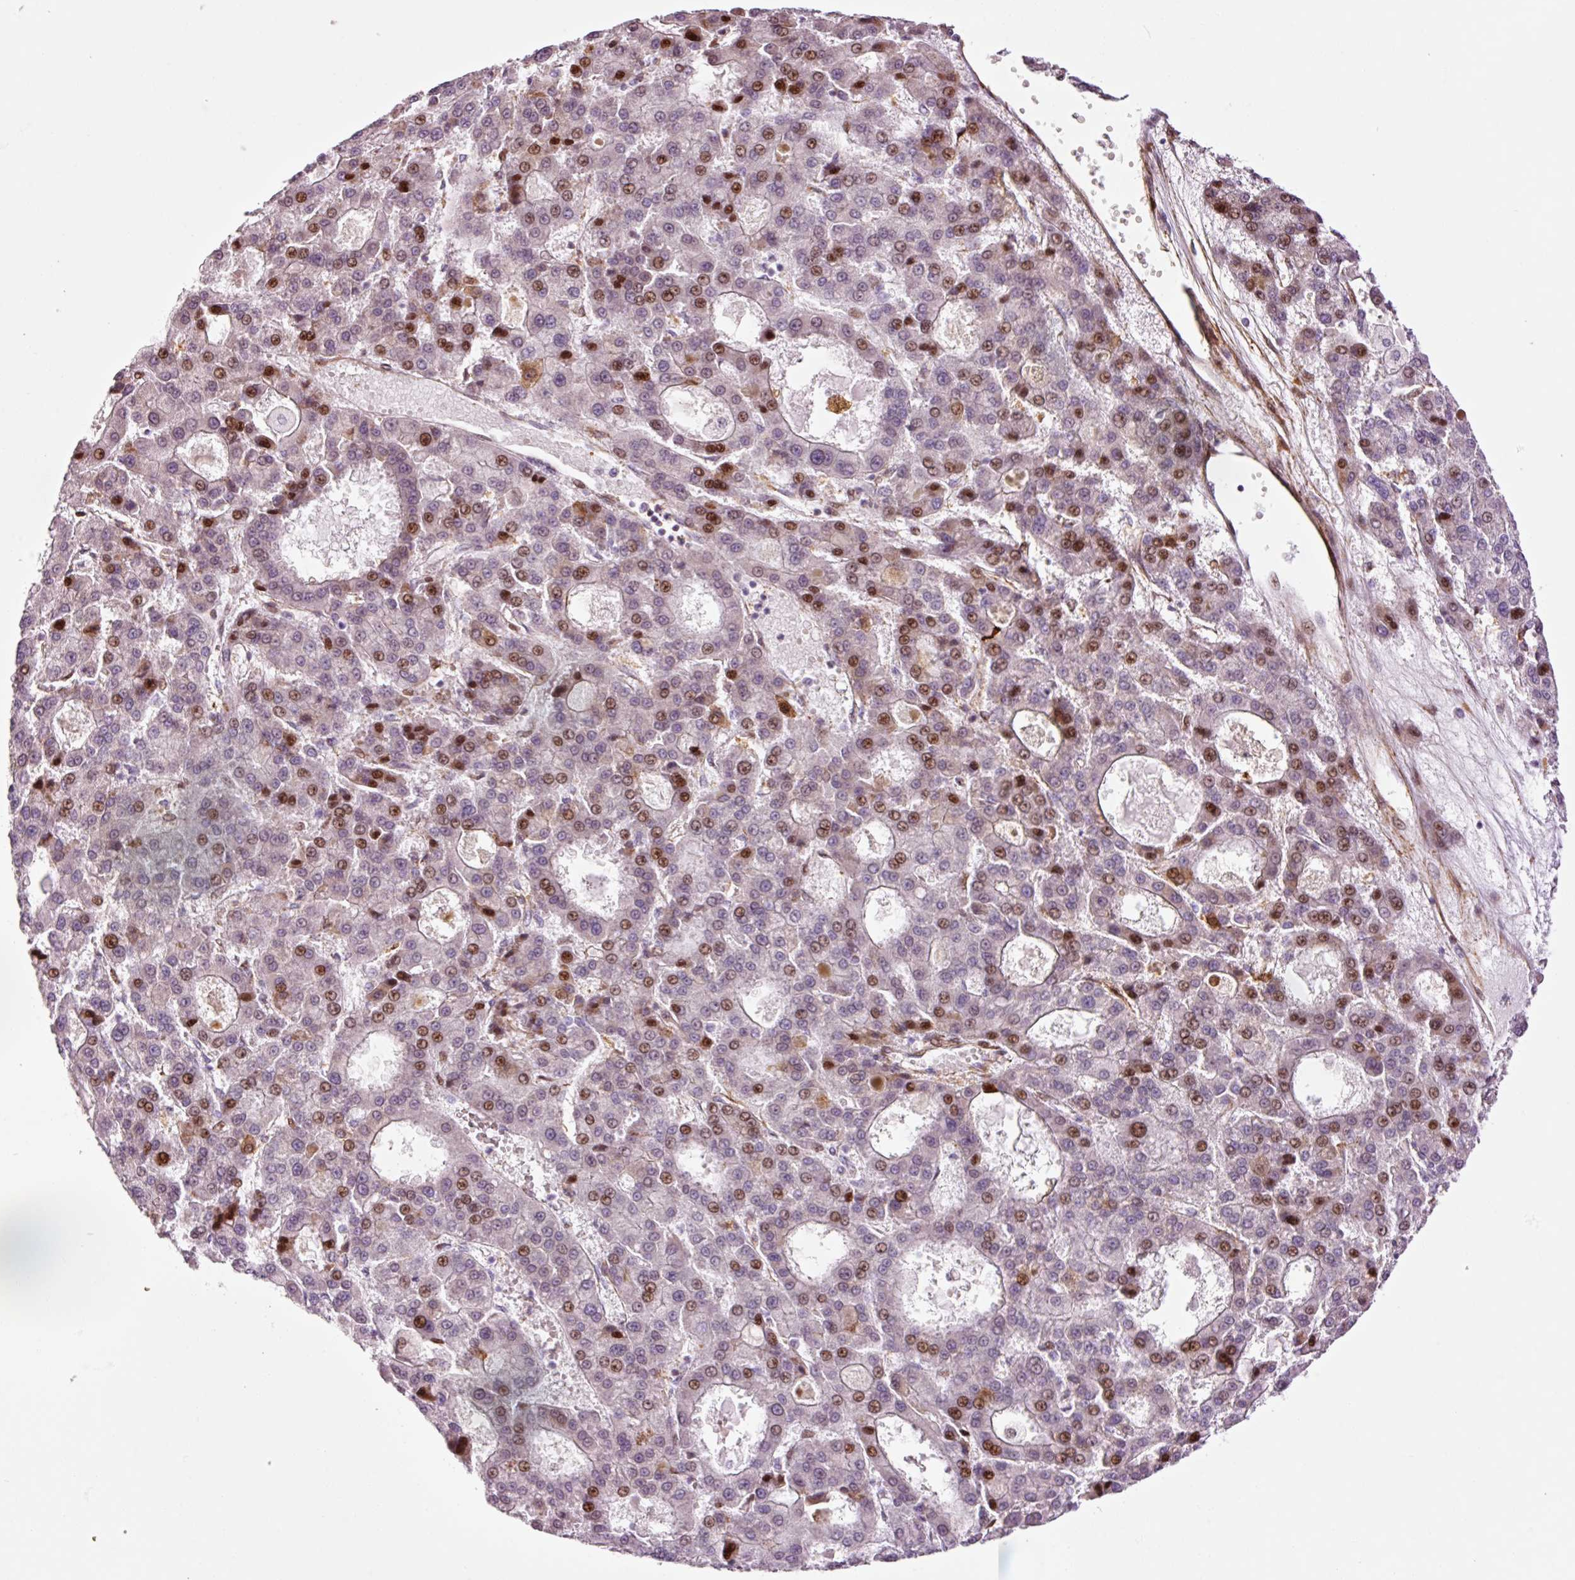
{"staining": {"intensity": "moderate", "quantity": "25%-75%", "location": "nuclear"}, "tissue": "liver cancer", "cell_type": "Tumor cells", "image_type": "cancer", "snomed": [{"axis": "morphology", "description": "Carcinoma, Hepatocellular, NOS"}, {"axis": "topography", "description": "Liver"}], "caption": "IHC (DAB) staining of liver cancer (hepatocellular carcinoma) demonstrates moderate nuclear protein positivity in about 25%-75% of tumor cells.", "gene": "ANKRD20A1", "patient": {"sex": "male", "age": 70}}